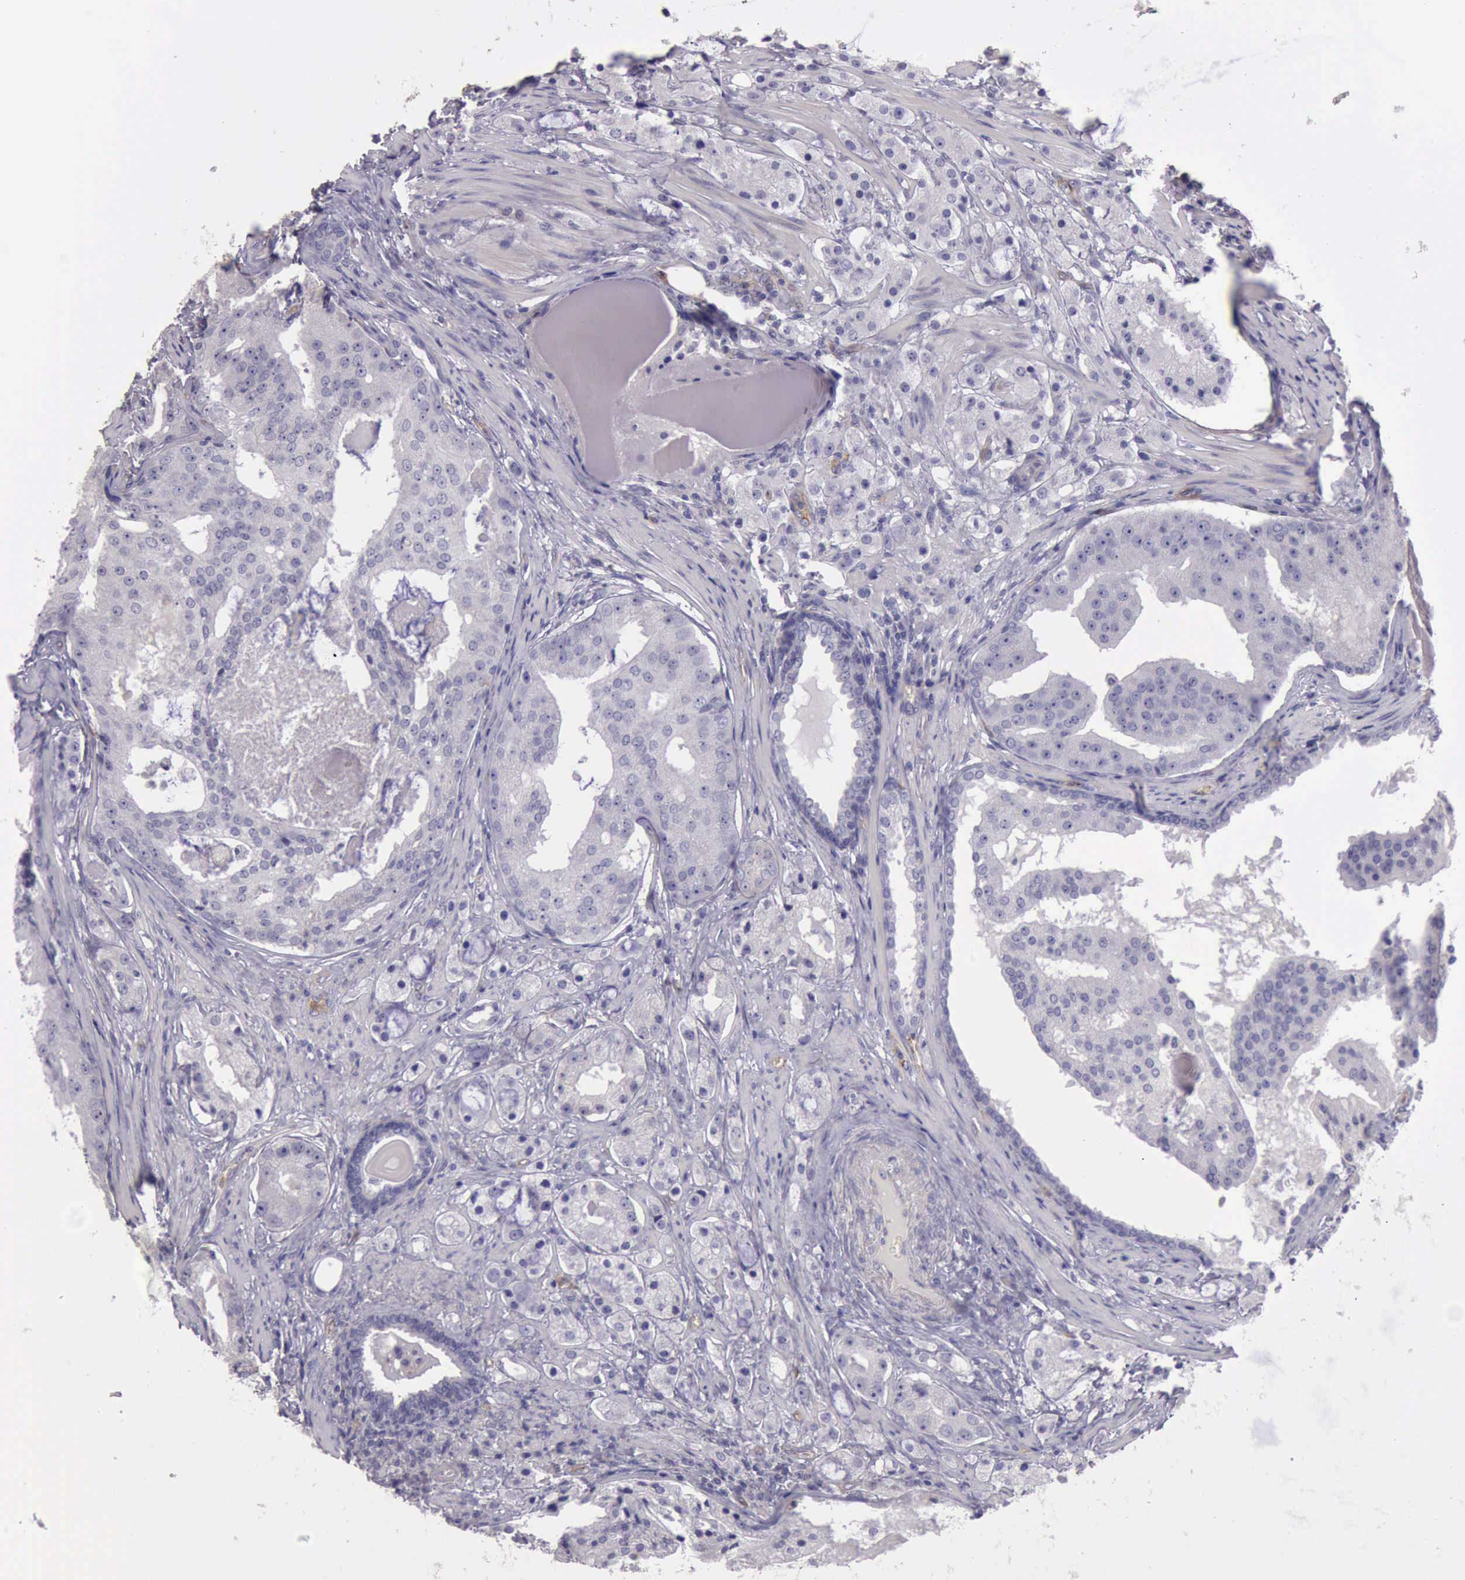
{"staining": {"intensity": "negative", "quantity": "none", "location": "none"}, "tissue": "prostate cancer", "cell_type": "Tumor cells", "image_type": "cancer", "snomed": [{"axis": "morphology", "description": "Adenocarcinoma, High grade"}, {"axis": "topography", "description": "Prostate"}], "caption": "Tumor cells are negative for protein expression in human prostate cancer (adenocarcinoma (high-grade)). The staining is performed using DAB brown chromogen with nuclei counter-stained in using hematoxylin.", "gene": "TCEANC", "patient": {"sex": "male", "age": 68}}